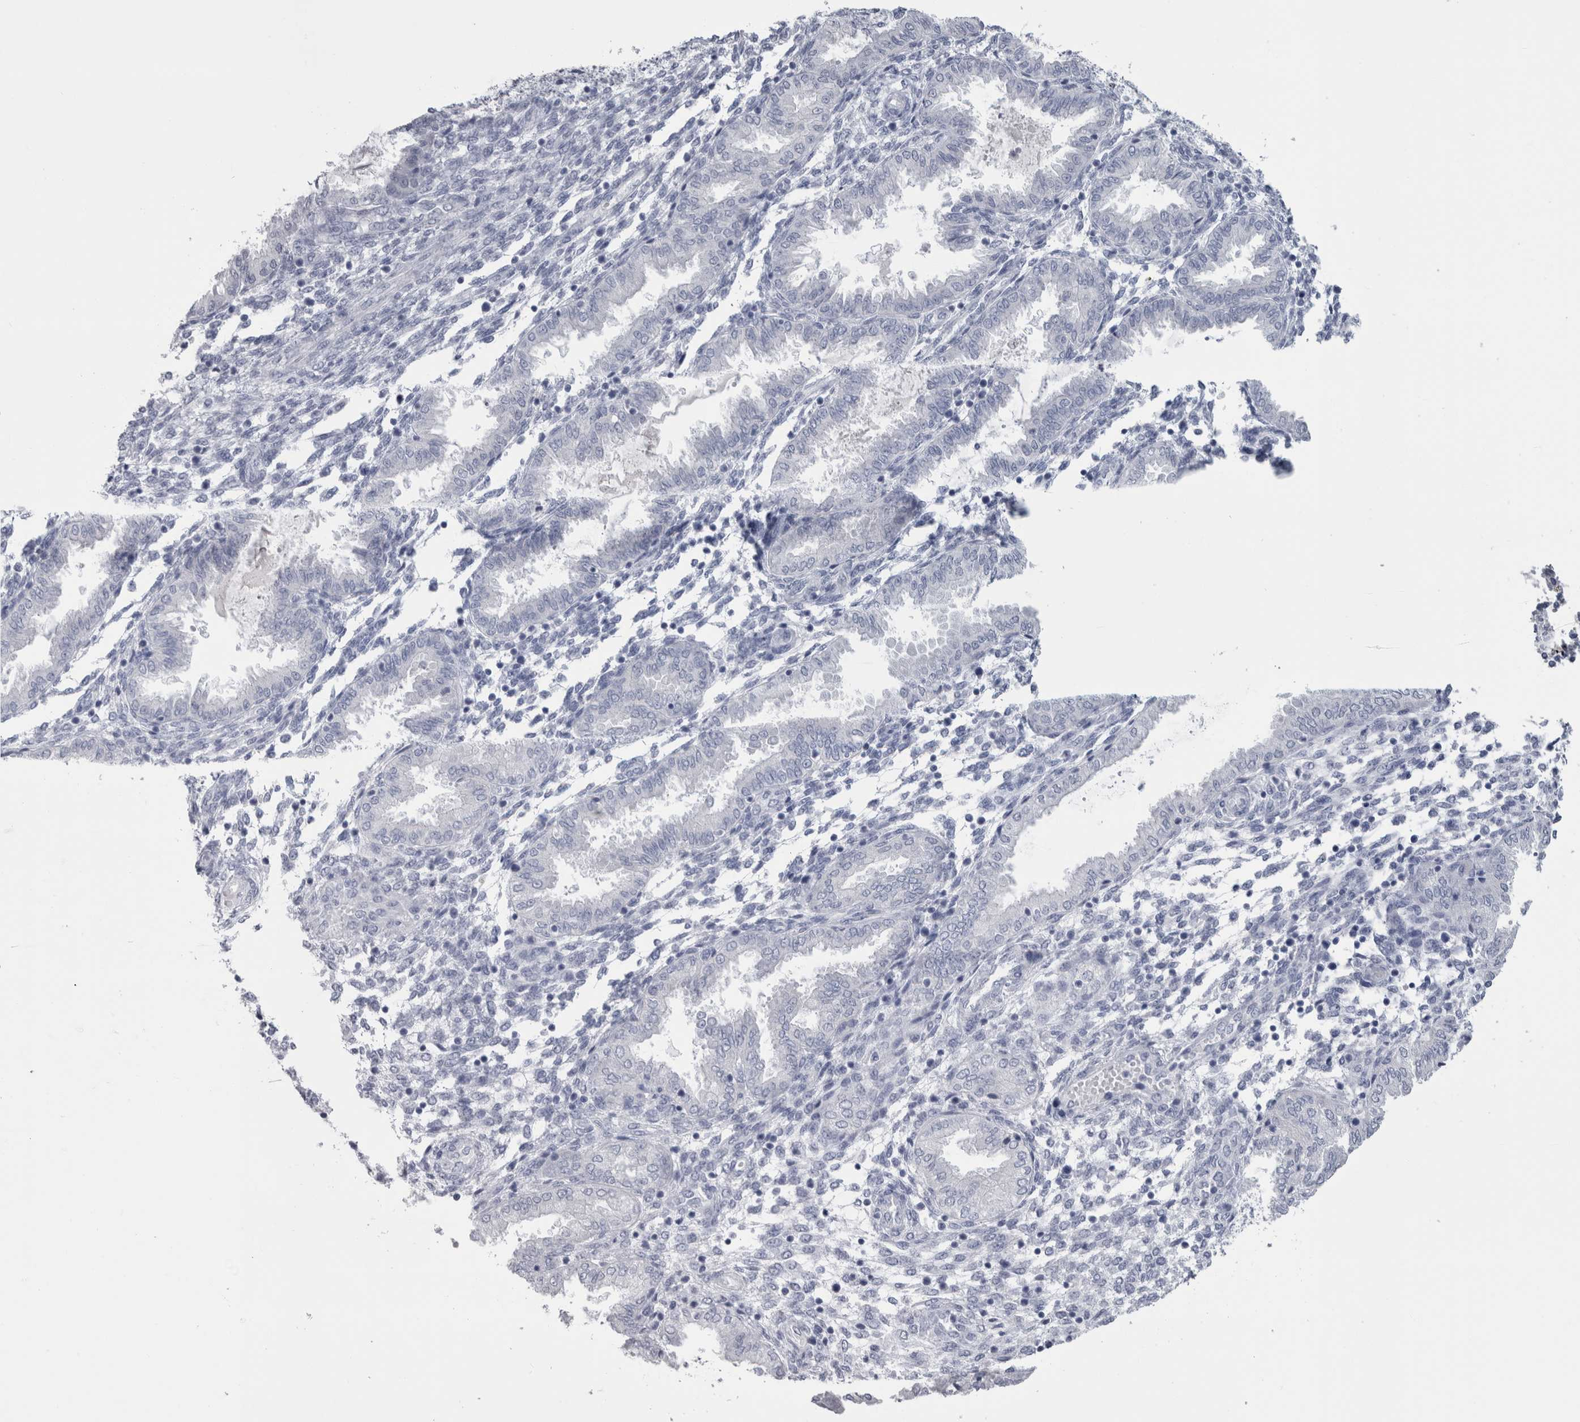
{"staining": {"intensity": "negative", "quantity": "none", "location": "none"}, "tissue": "endometrium", "cell_type": "Cells in endometrial stroma", "image_type": "normal", "snomed": [{"axis": "morphology", "description": "Normal tissue, NOS"}, {"axis": "topography", "description": "Endometrium"}], "caption": "Immunohistochemistry of normal human endometrium demonstrates no positivity in cells in endometrial stroma. (Brightfield microscopy of DAB (3,3'-diaminobenzidine) immunohistochemistry (IHC) at high magnification).", "gene": "PTH", "patient": {"sex": "female", "age": 33}}